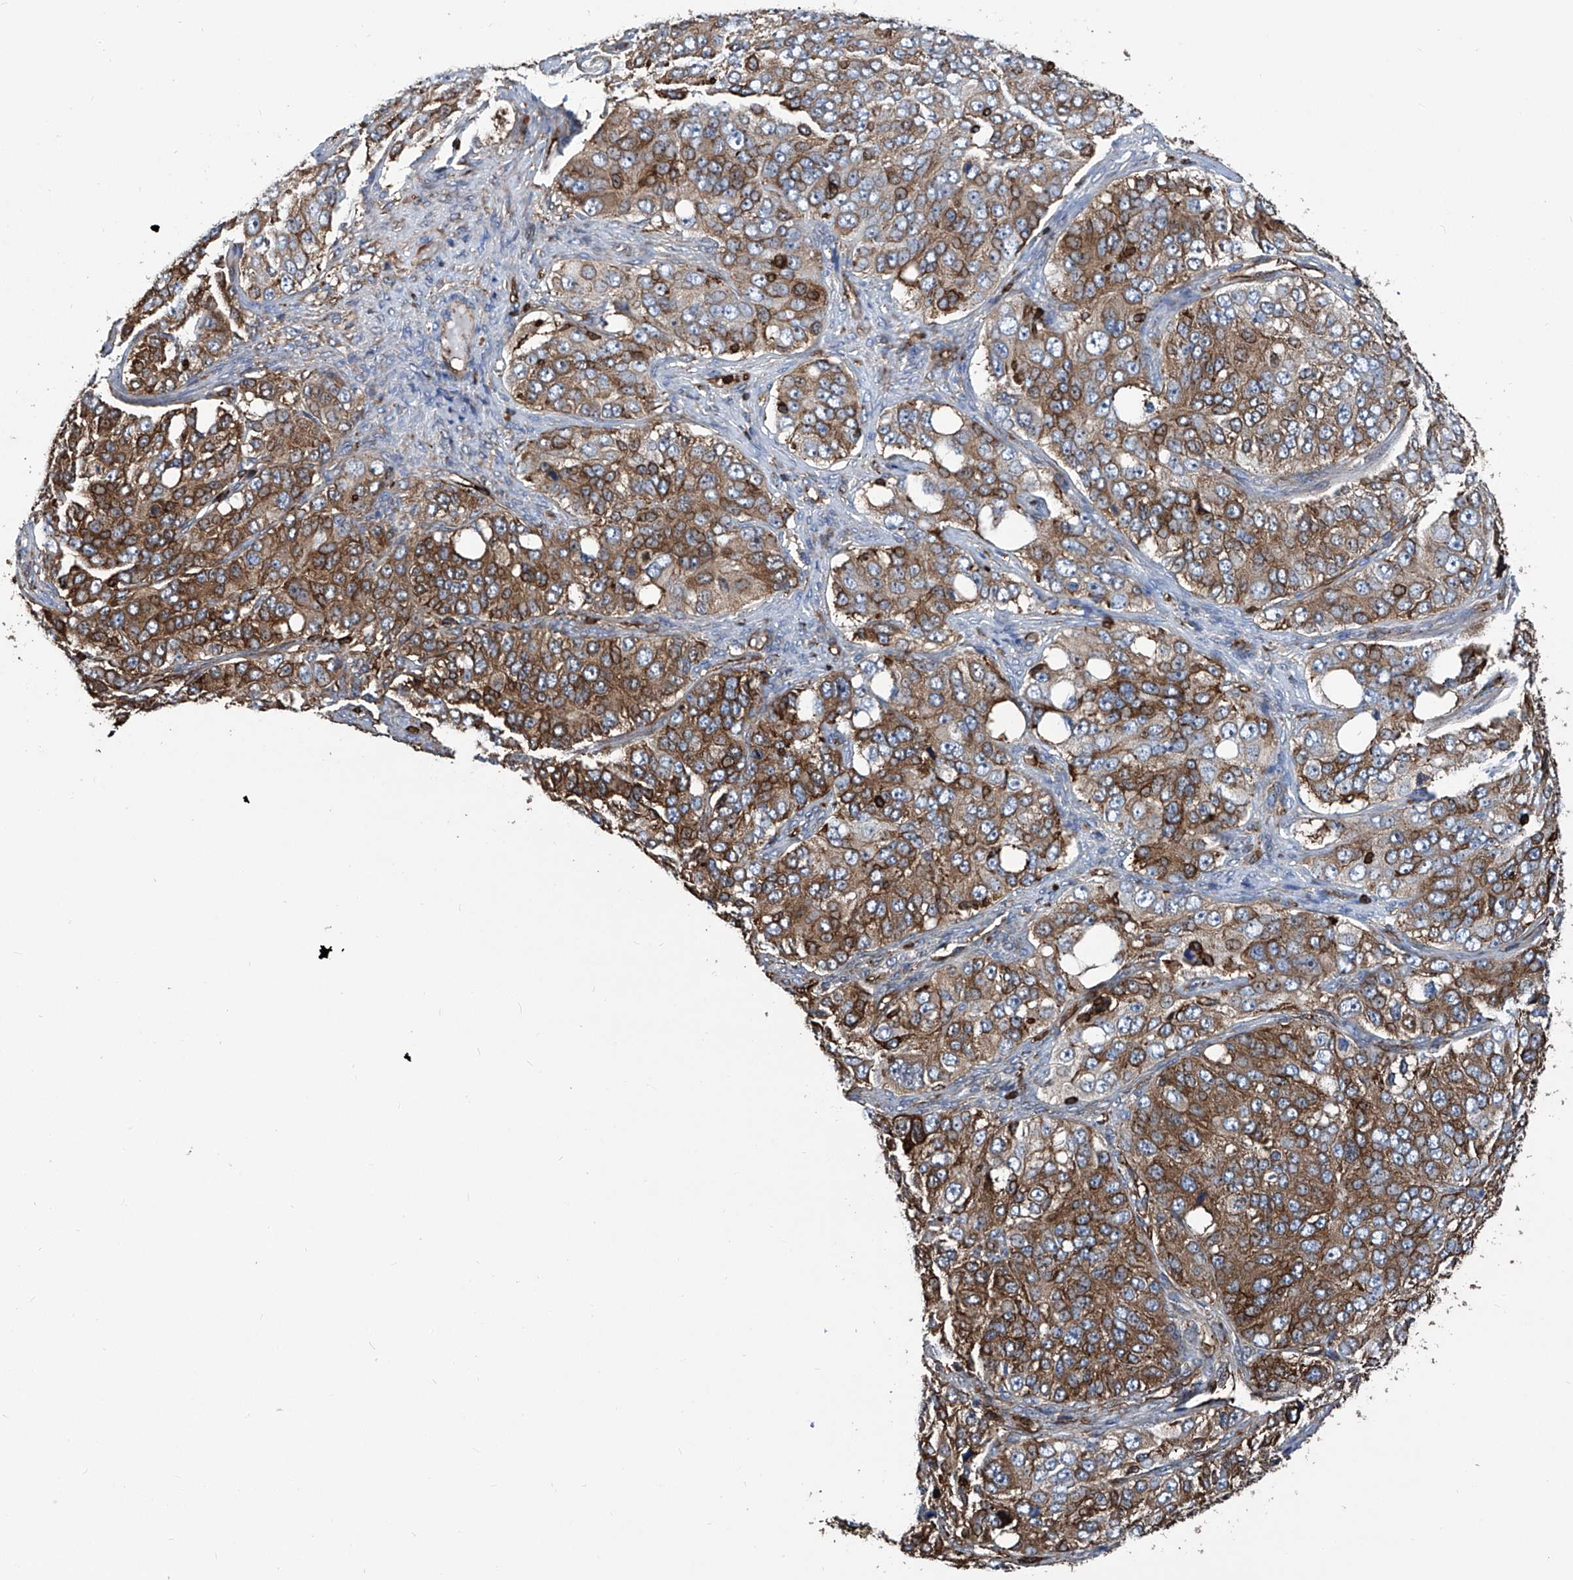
{"staining": {"intensity": "moderate", "quantity": ">75%", "location": "cytoplasmic/membranous"}, "tissue": "ovarian cancer", "cell_type": "Tumor cells", "image_type": "cancer", "snomed": [{"axis": "morphology", "description": "Carcinoma, endometroid"}, {"axis": "topography", "description": "Ovary"}], "caption": "DAB immunohistochemical staining of human endometroid carcinoma (ovarian) reveals moderate cytoplasmic/membranous protein staining in about >75% of tumor cells.", "gene": "ZNF484", "patient": {"sex": "female", "age": 51}}